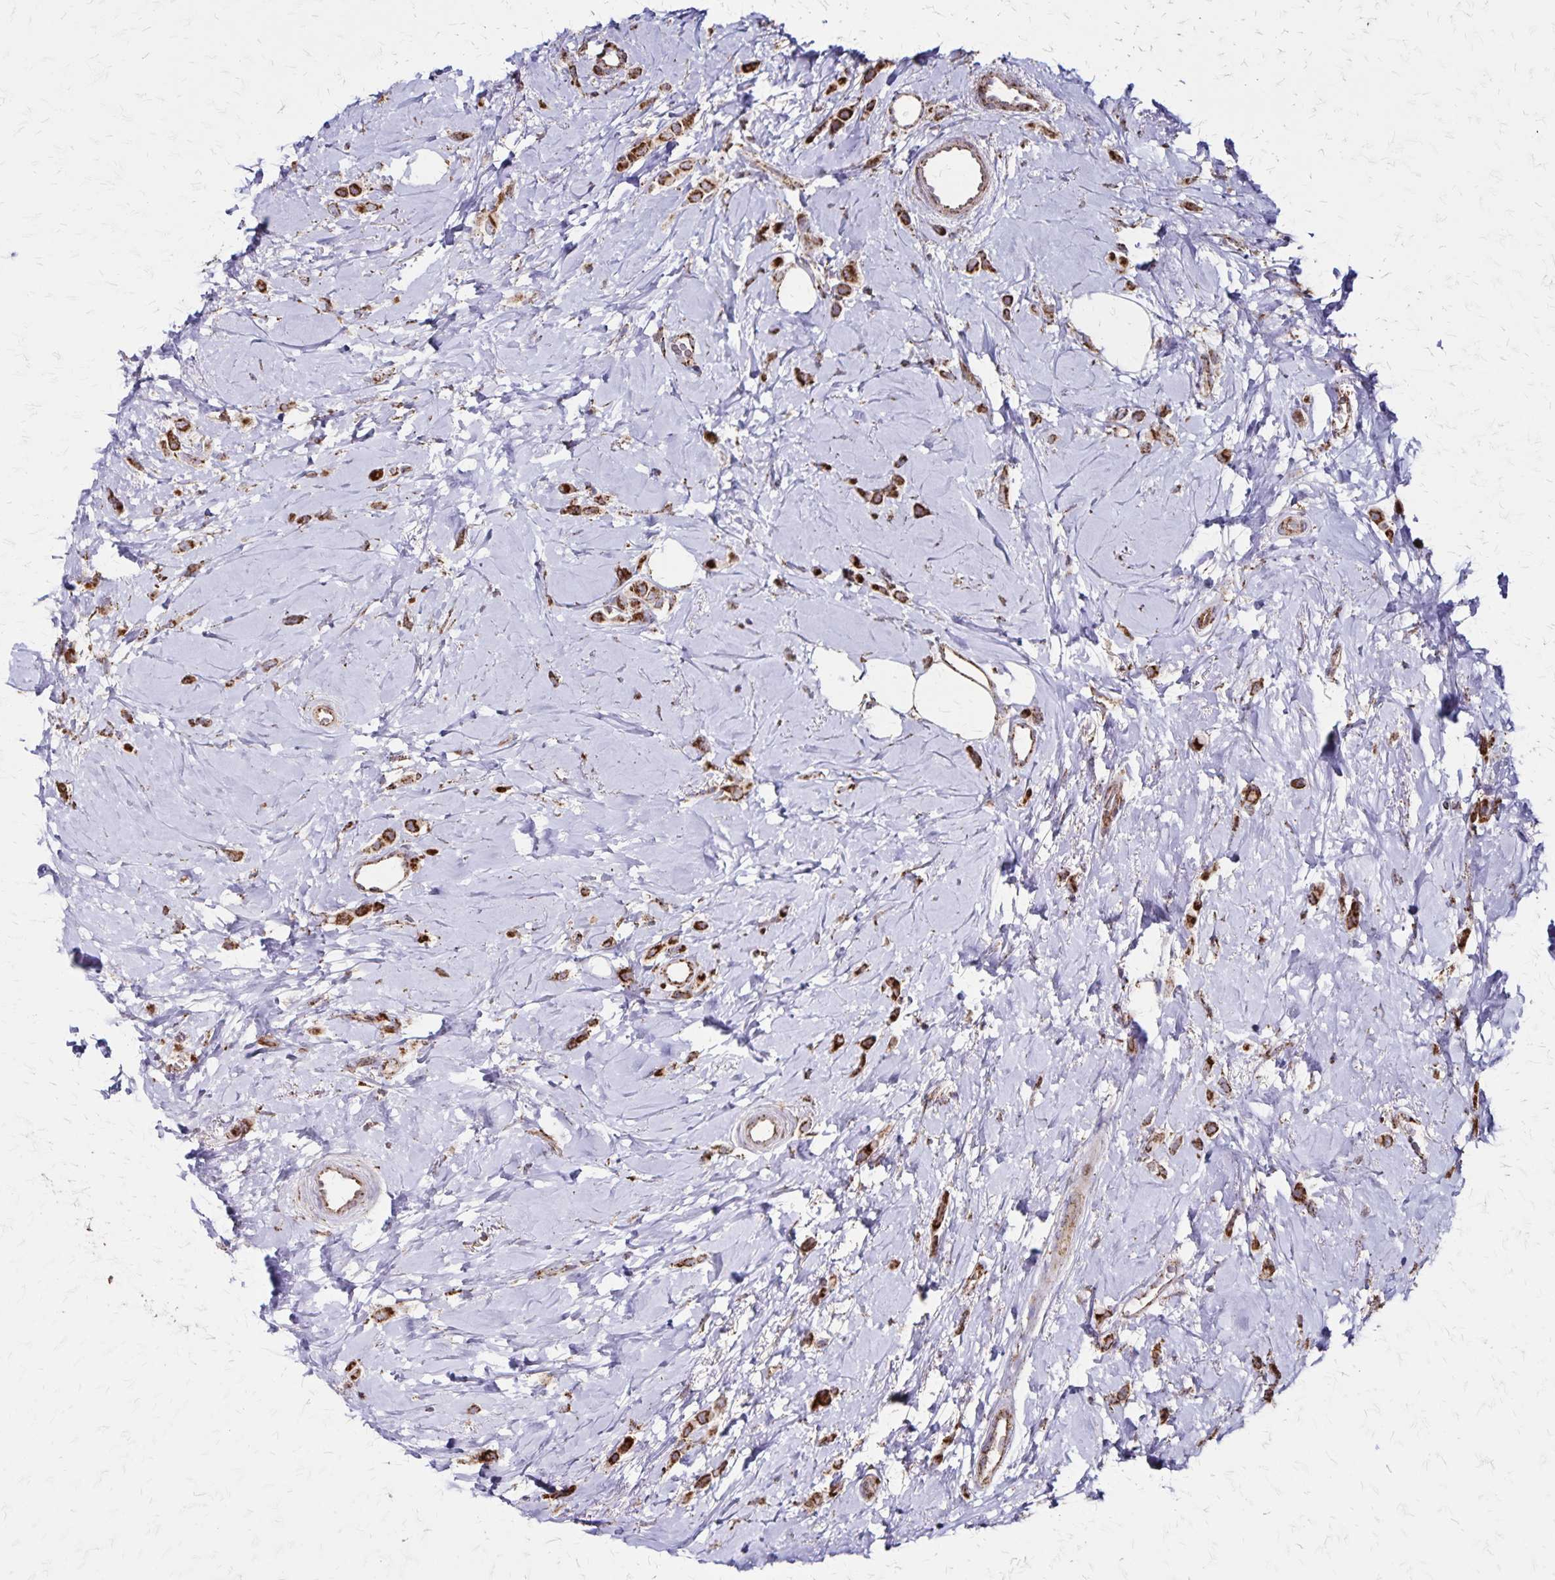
{"staining": {"intensity": "strong", "quantity": ">75%", "location": "cytoplasmic/membranous"}, "tissue": "breast cancer", "cell_type": "Tumor cells", "image_type": "cancer", "snomed": [{"axis": "morphology", "description": "Lobular carcinoma"}, {"axis": "topography", "description": "Breast"}], "caption": "Immunohistochemical staining of human breast cancer (lobular carcinoma) exhibits high levels of strong cytoplasmic/membranous protein expression in about >75% of tumor cells.", "gene": "NFS1", "patient": {"sex": "female", "age": 66}}